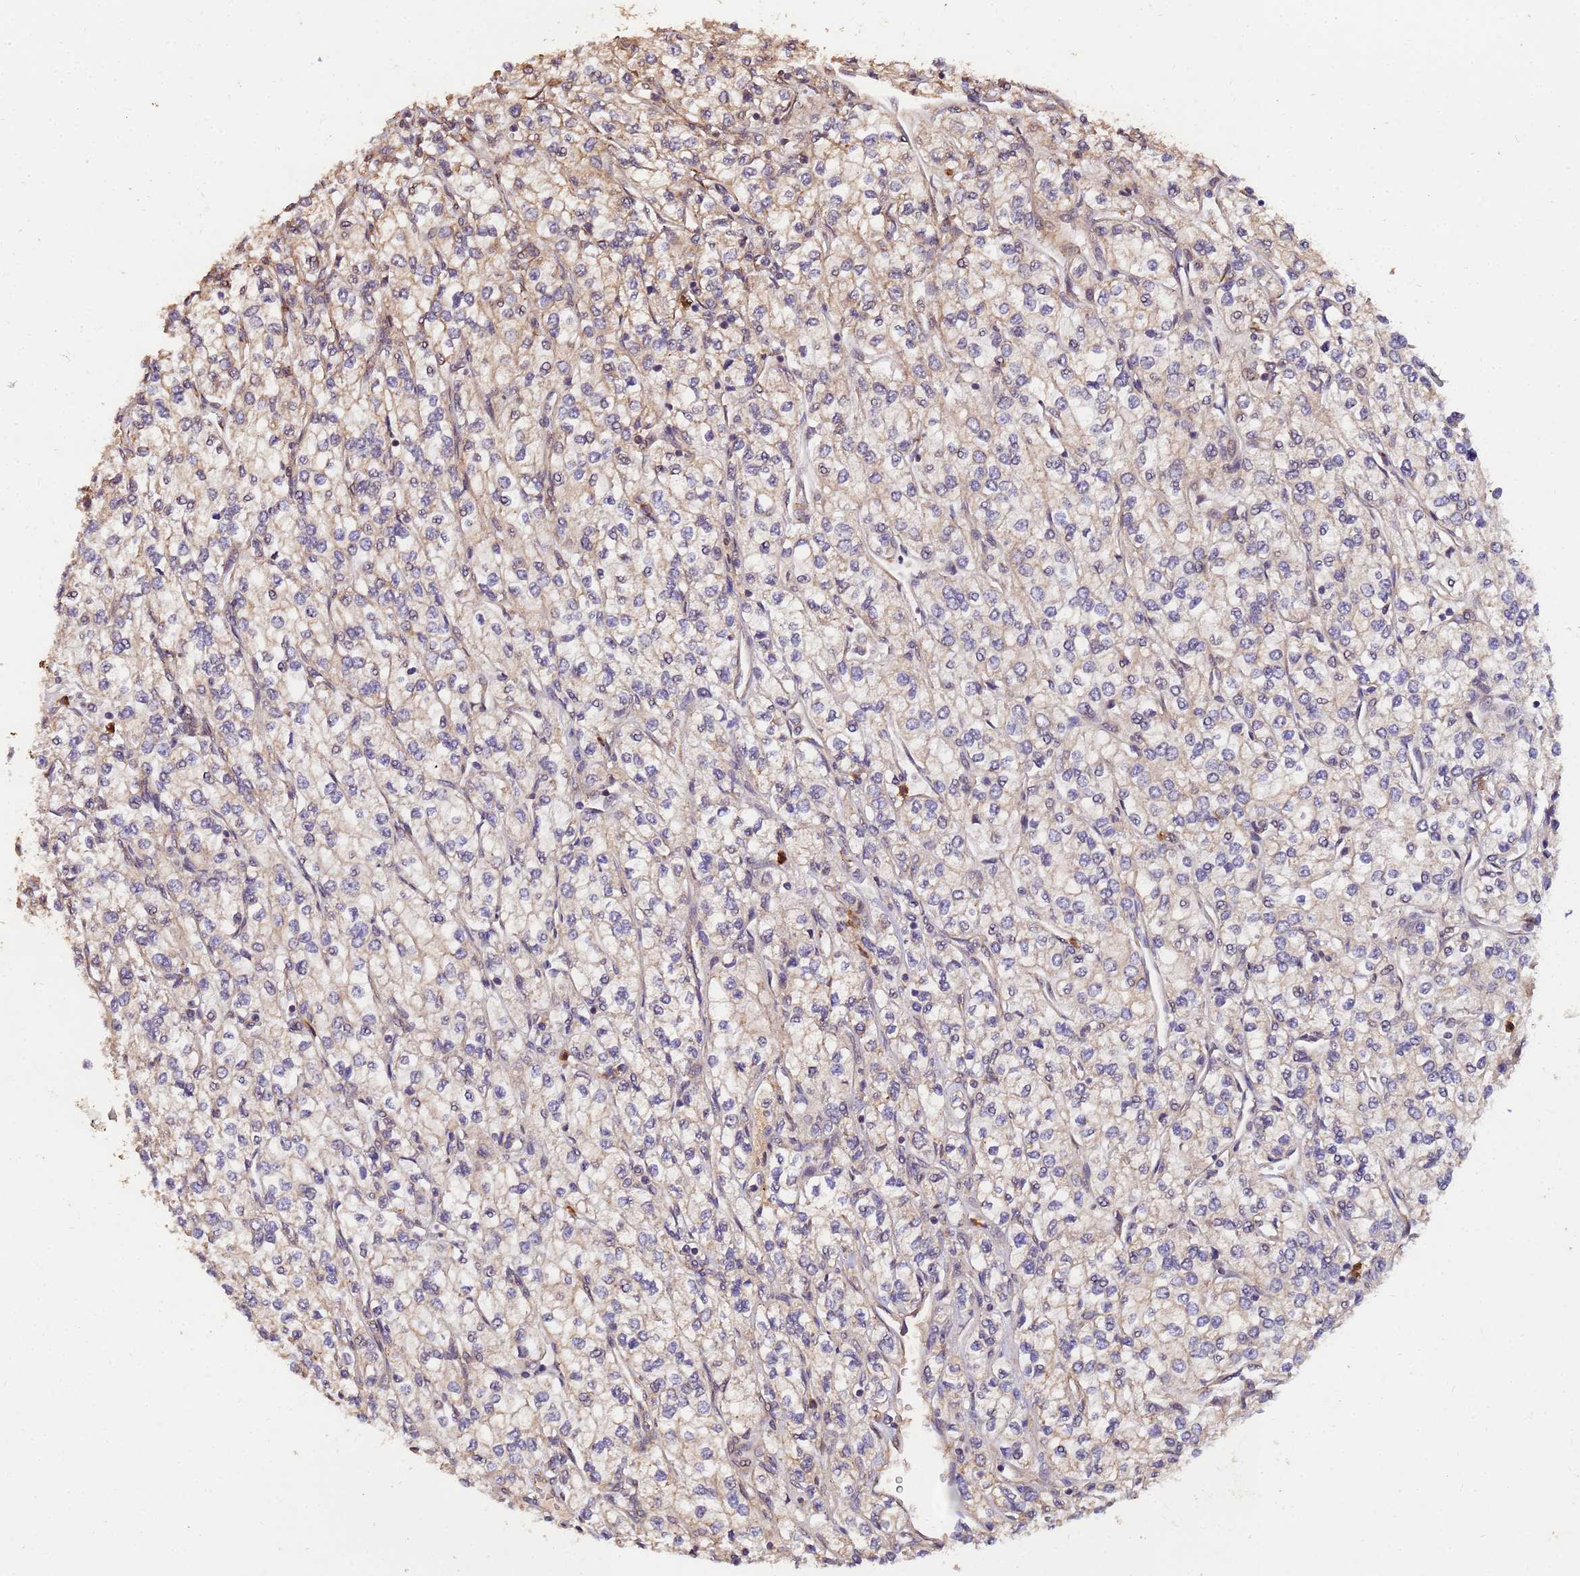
{"staining": {"intensity": "weak", "quantity": "<25%", "location": "cytoplasmic/membranous"}, "tissue": "renal cancer", "cell_type": "Tumor cells", "image_type": "cancer", "snomed": [{"axis": "morphology", "description": "Adenocarcinoma, NOS"}, {"axis": "topography", "description": "Kidney"}], "caption": "Tumor cells show no significant protein positivity in renal adenocarcinoma. (DAB IHC, high magnification).", "gene": "ZNF619", "patient": {"sex": "male", "age": 80}}